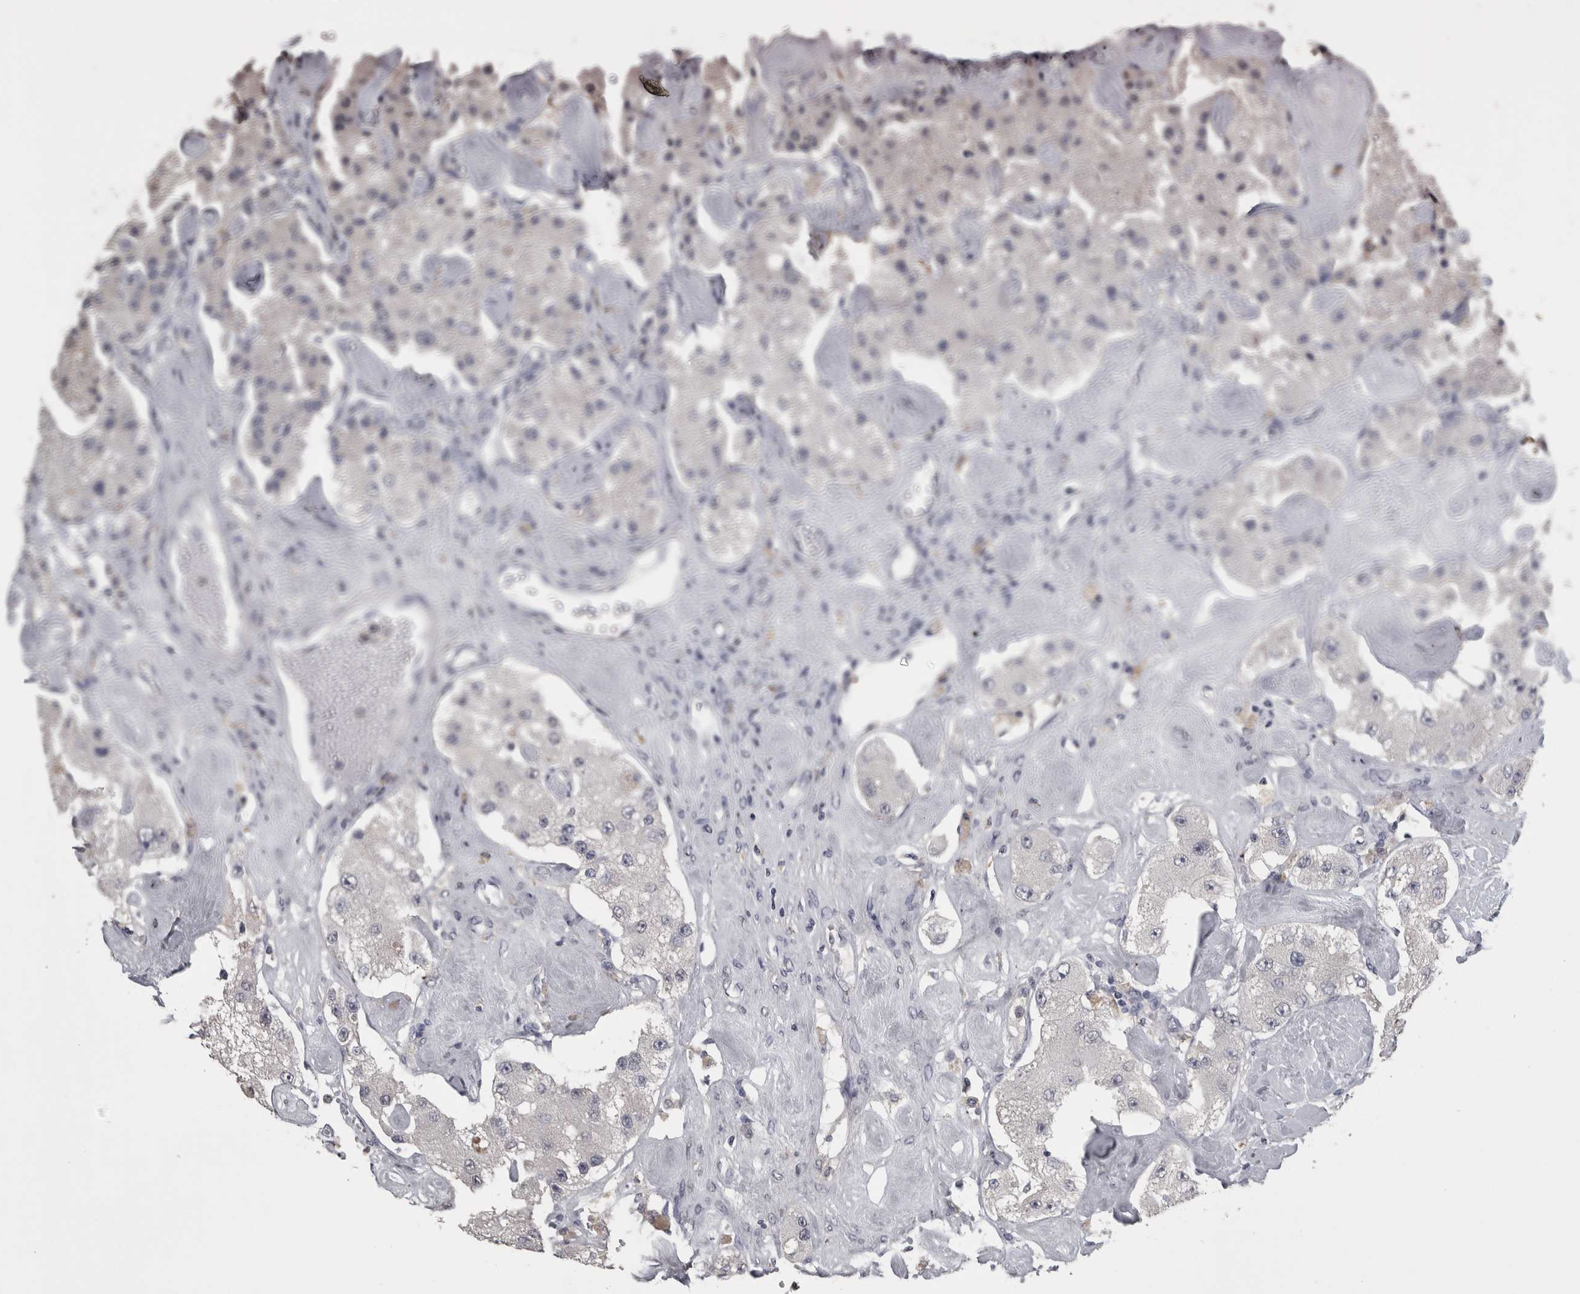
{"staining": {"intensity": "negative", "quantity": "none", "location": "none"}, "tissue": "carcinoid", "cell_type": "Tumor cells", "image_type": "cancer", "snomed": [{"axis": "morphology", "description": "Carcinoid, malignant, NOS"}, {"axis": "topography", "description": "Pancreas"}], "caption": "This is a histopathology image of immunohistochemistry (IHC) staining of carcinoid, which shows no expression in tumor cells.", "gene": "PIK3AP1", "patient": {"sex": "male", "age": 41}}